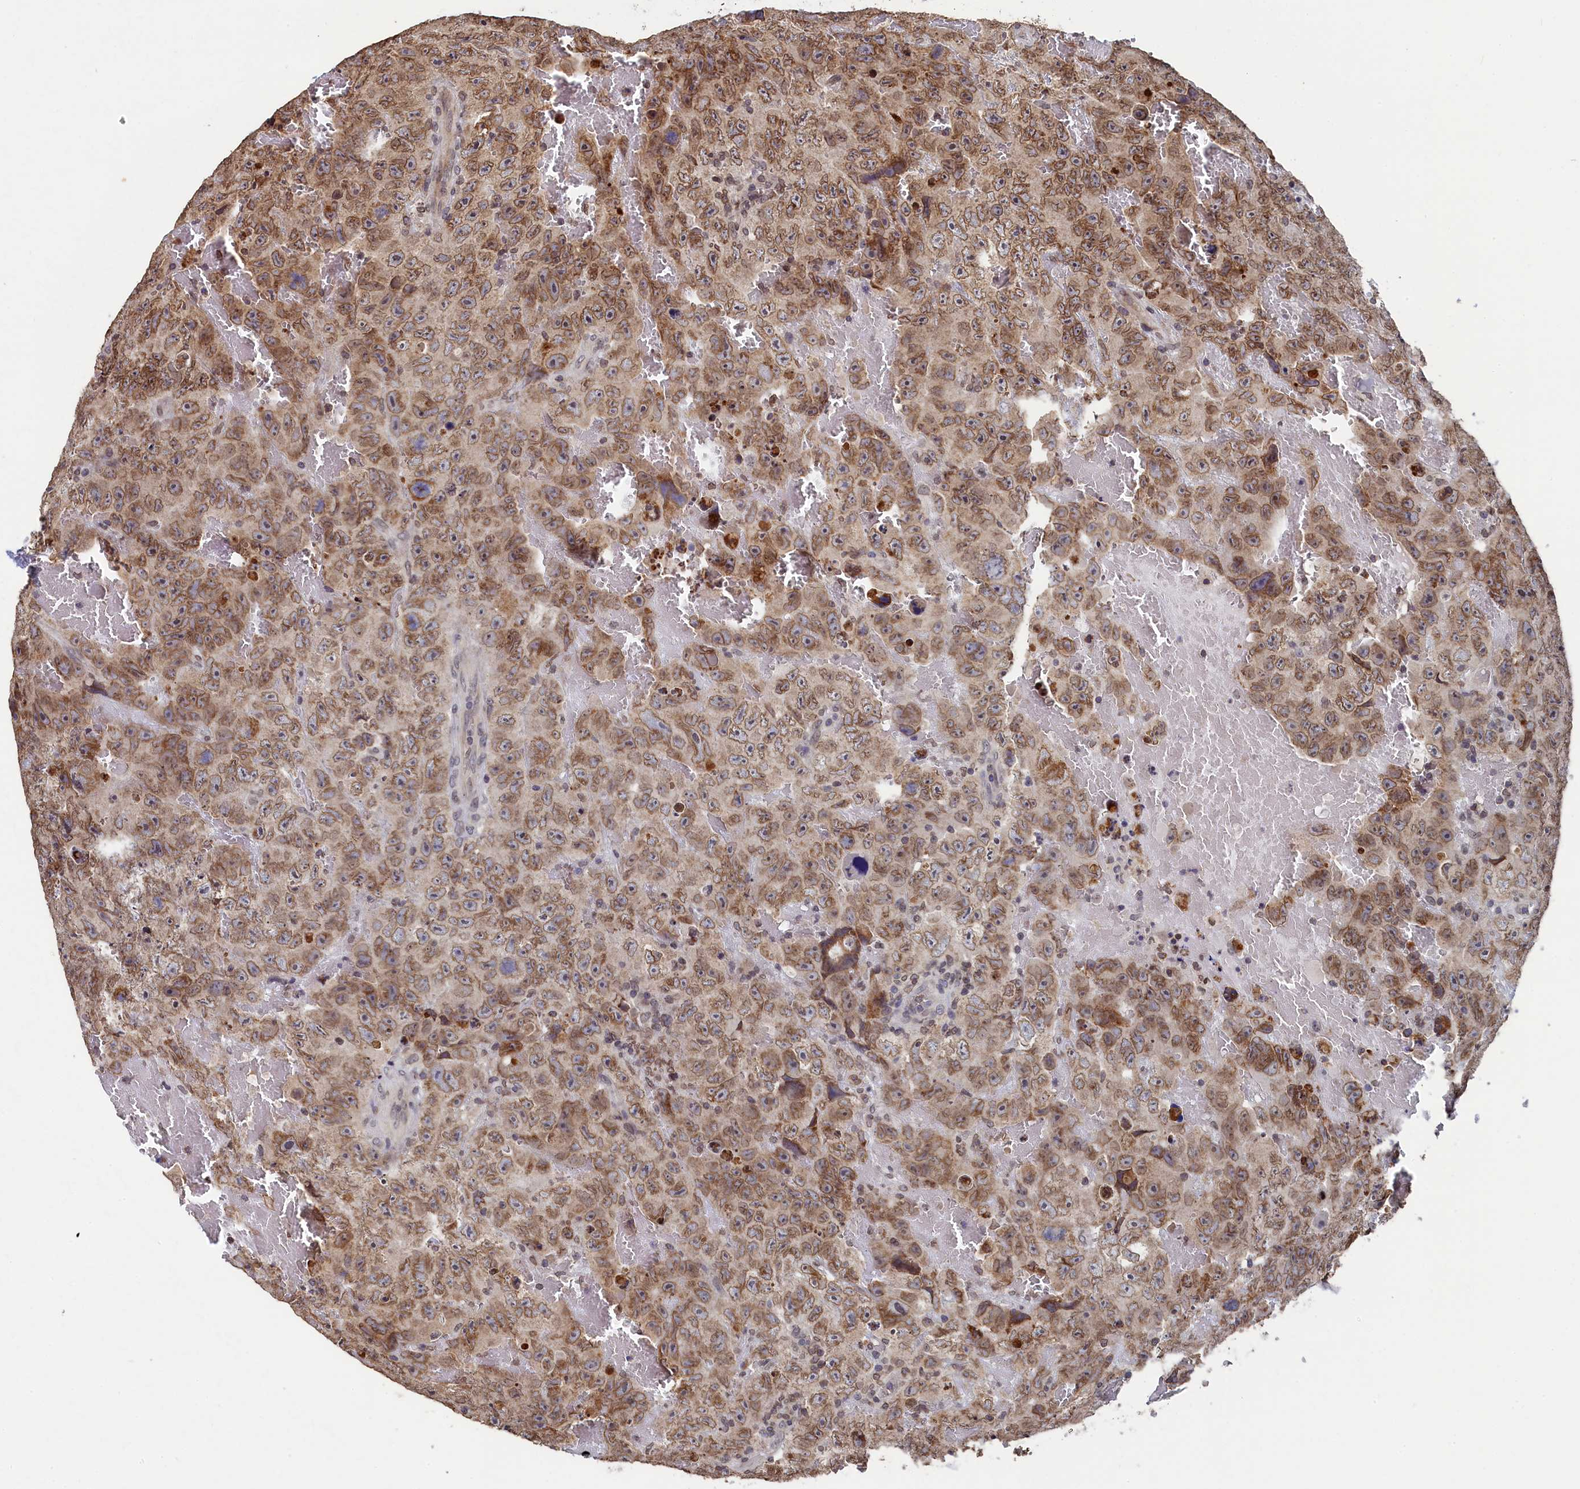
{"staining": {"intensity": "moderate", "quantity": ">75%", "location": "cytoplasmic/membranous,nuclear"}, "tissue": "testis cancer", "cell_type": "Tumor cells", "image_type": "cancer", "snomed": [{"axis": "morphology", "description": "Carcinoma, Embryonal, NOS"}, {"axis": "topography", "description": "Testis"}], "caption": "The histopathology image exhibits staining of testis cancer (embryonal carcinoma), revealing moderate cytoplasmic/membranous and nuclear protein staining (brown color) within tumor cells. (DAB (3,3'-diaminobenzidine) IHC with brightfield microscopy, high magnification).", "gene": "ANKEF1", "patient": {"sex": "male", "age": 45}}